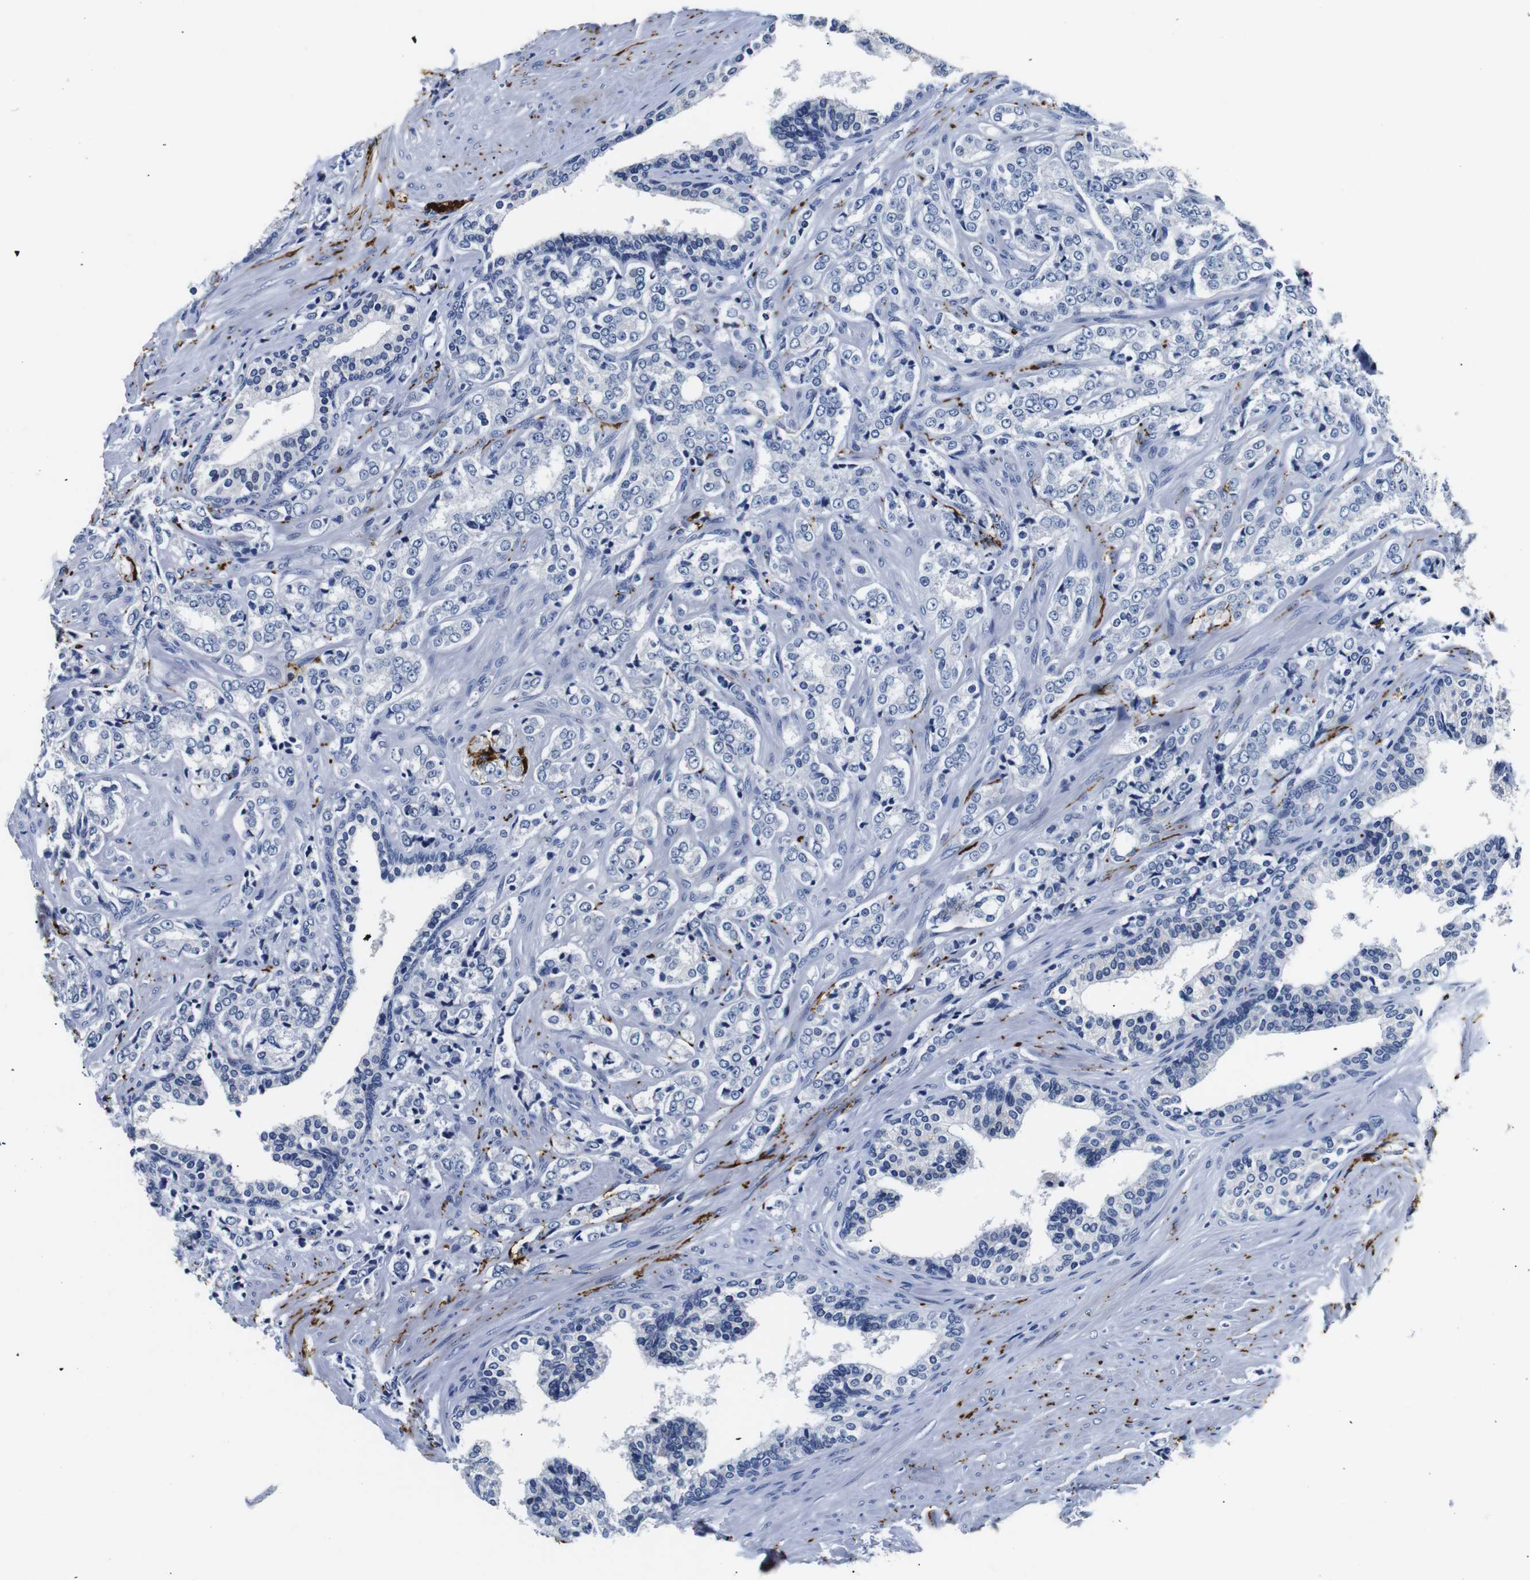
{"staining": {"intensity": "negative", "quantity": "none", "location": "none"}, "tissue": "prostate cancer", "cell_type": "Tumor cells", "image_type": "cancer", "snomed": [{"axis": "morphology", "description": "Adenocarcinoma, Low grade"}, {"axis": "topography", "description": "Prostate"}], "caption": "There is no significant positivity in tumor cells of prostate cancer.", "gene": "GAP43", "patient": {"sex": "male", "age": 60}}